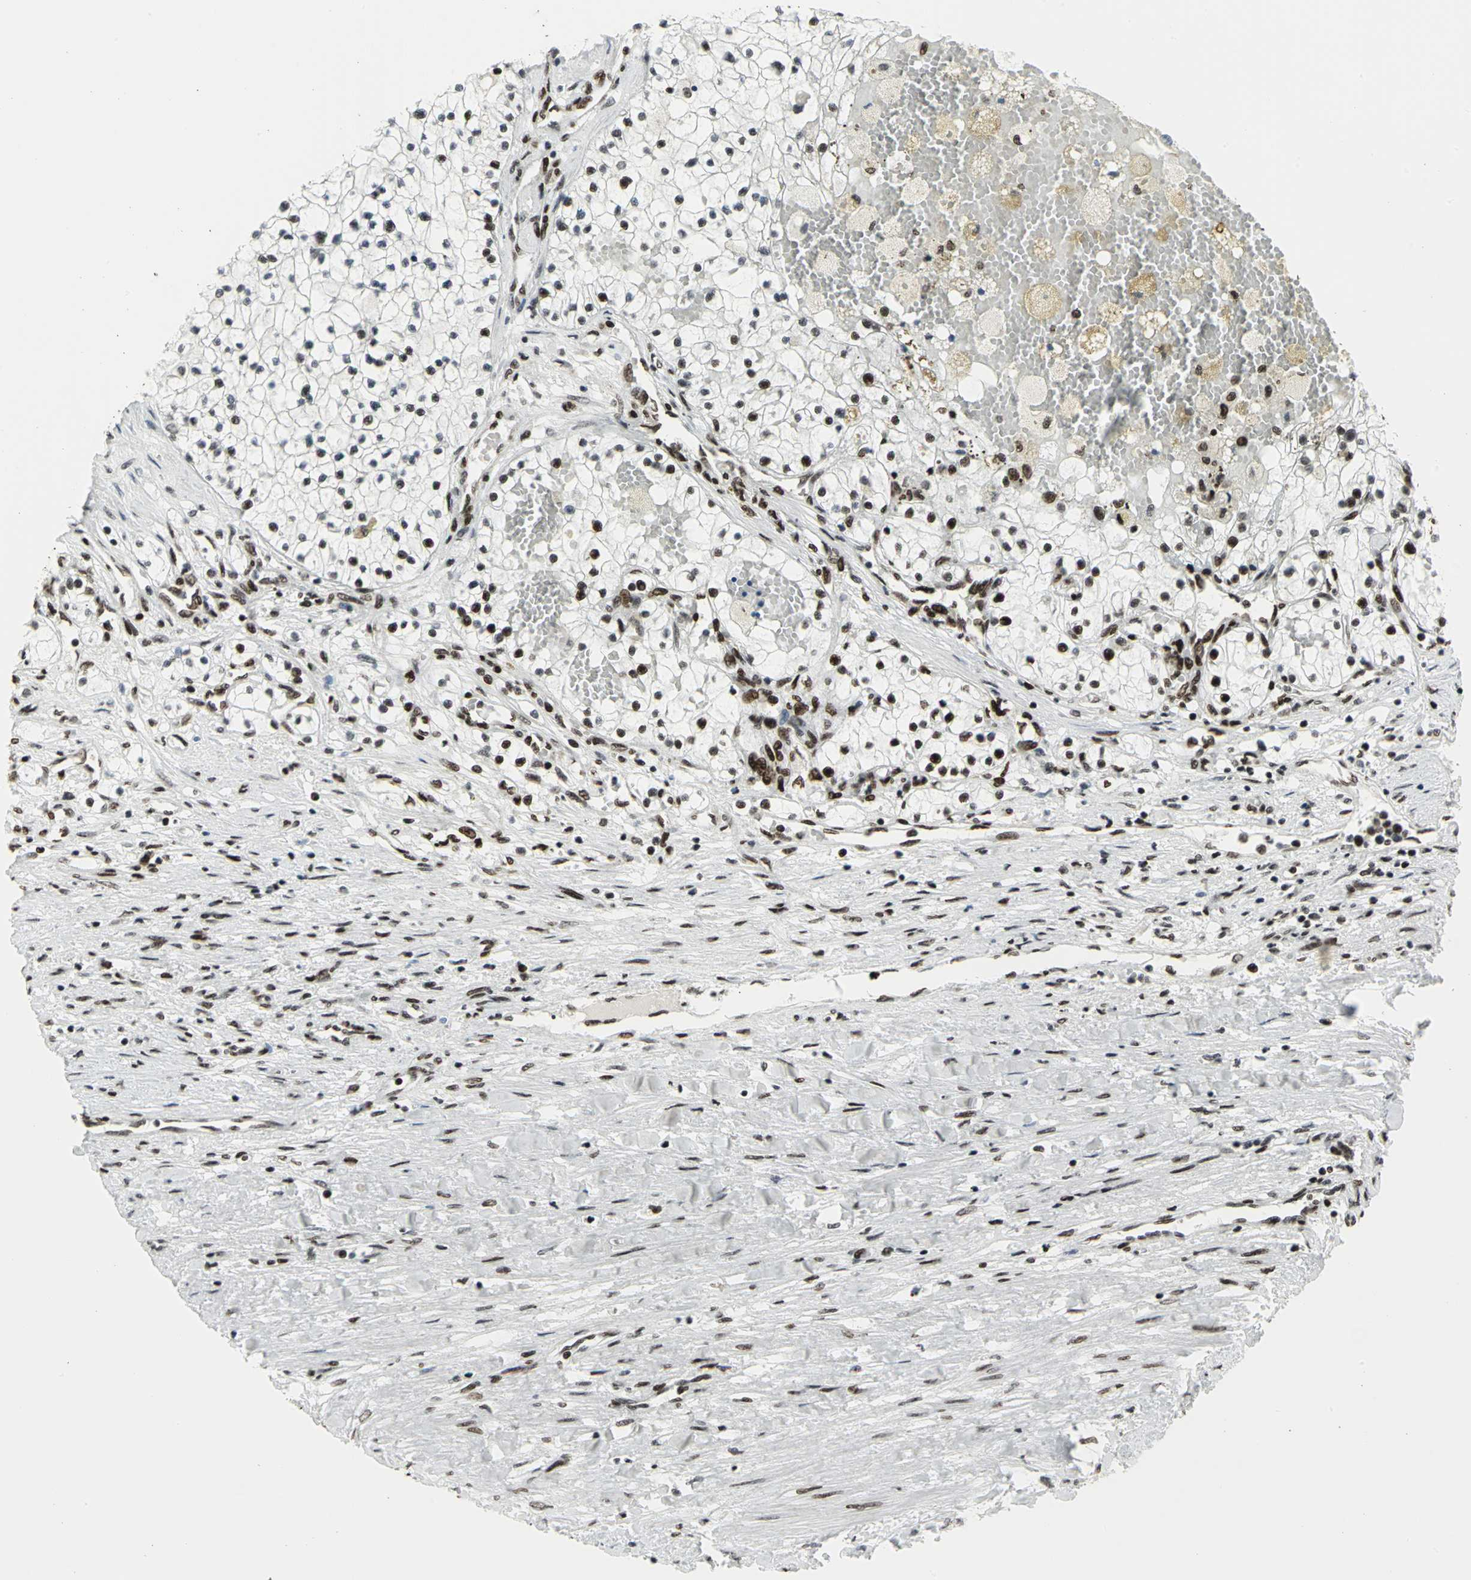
{"staining": {"intensity": "moderate", "quantity": ">75%", "location": "nuclear"}, "tissue": "renal cancer", "cell_type": "Tumor cells", "image_type": "cancer", "snomed": [{"axis": "morphology", "description": "Adenocarcinoma, NOS"}, {"axis": "topography", "description": "Kidney"}], "caption": "Tumor cells reveal moderate nuclear staining in about >75% of cells in renal cancer (adenocarcinoma).", "gene": "SMARCA4", "patient": {"sex": "male", "age": 68}}